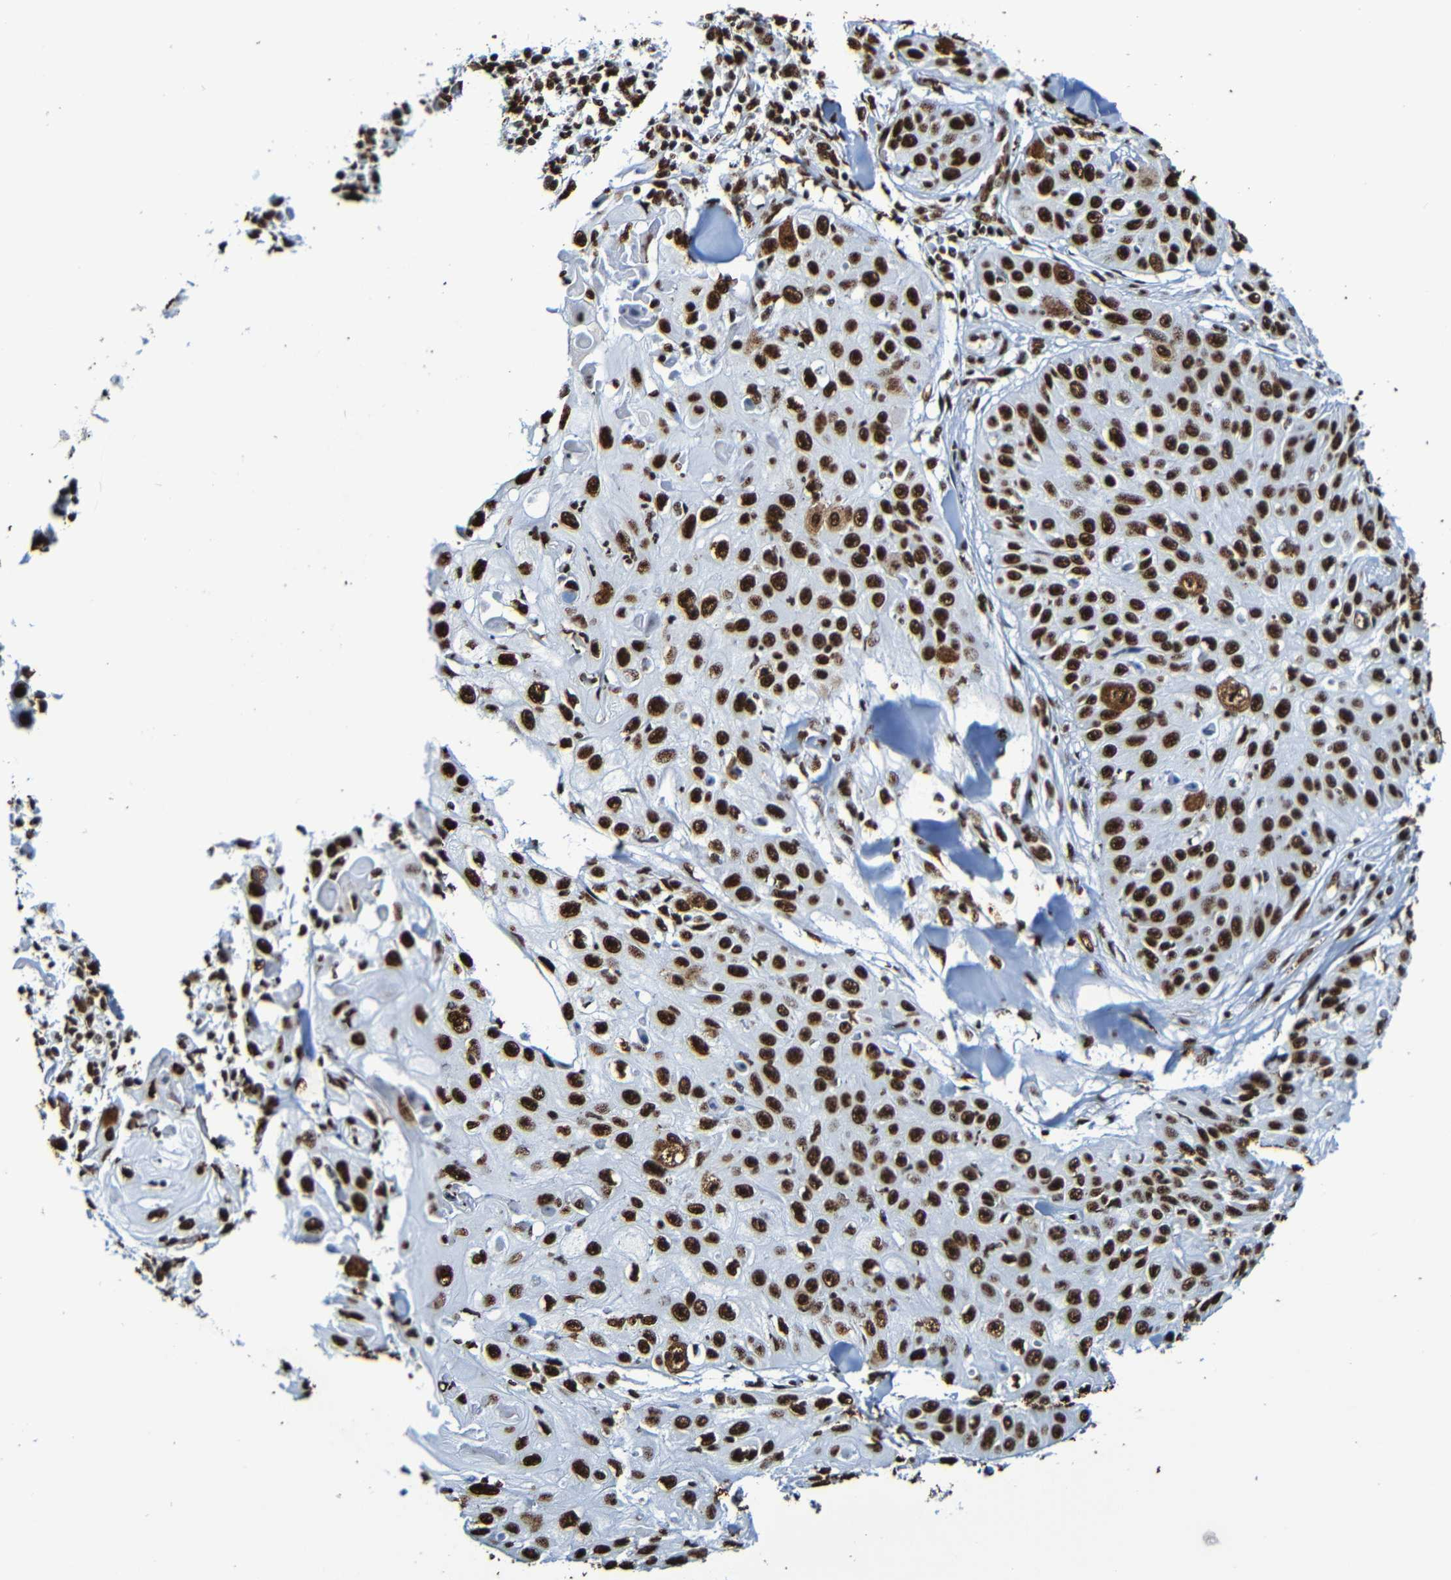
{"staining": {"intensity": "strong", "quantity": ">75%", "location": "nuclear"}, "tissue": "skin cancer", "cell_type": "Tumor cells", "image_type": "cancer", "snomed": [{"axis": "morphology", "description": "Squamous cell carcinoma, NOS"}, {"axis": "topography", "description": "Skin"}], "caption": "Immunohistochemical staining of squamous cell carcinoma (skin) shows high levels of strong nuclear staining in about >75% of tumor cells.", "gene": "SRSF3", "patient": {"sex": "male", "age": 86}}